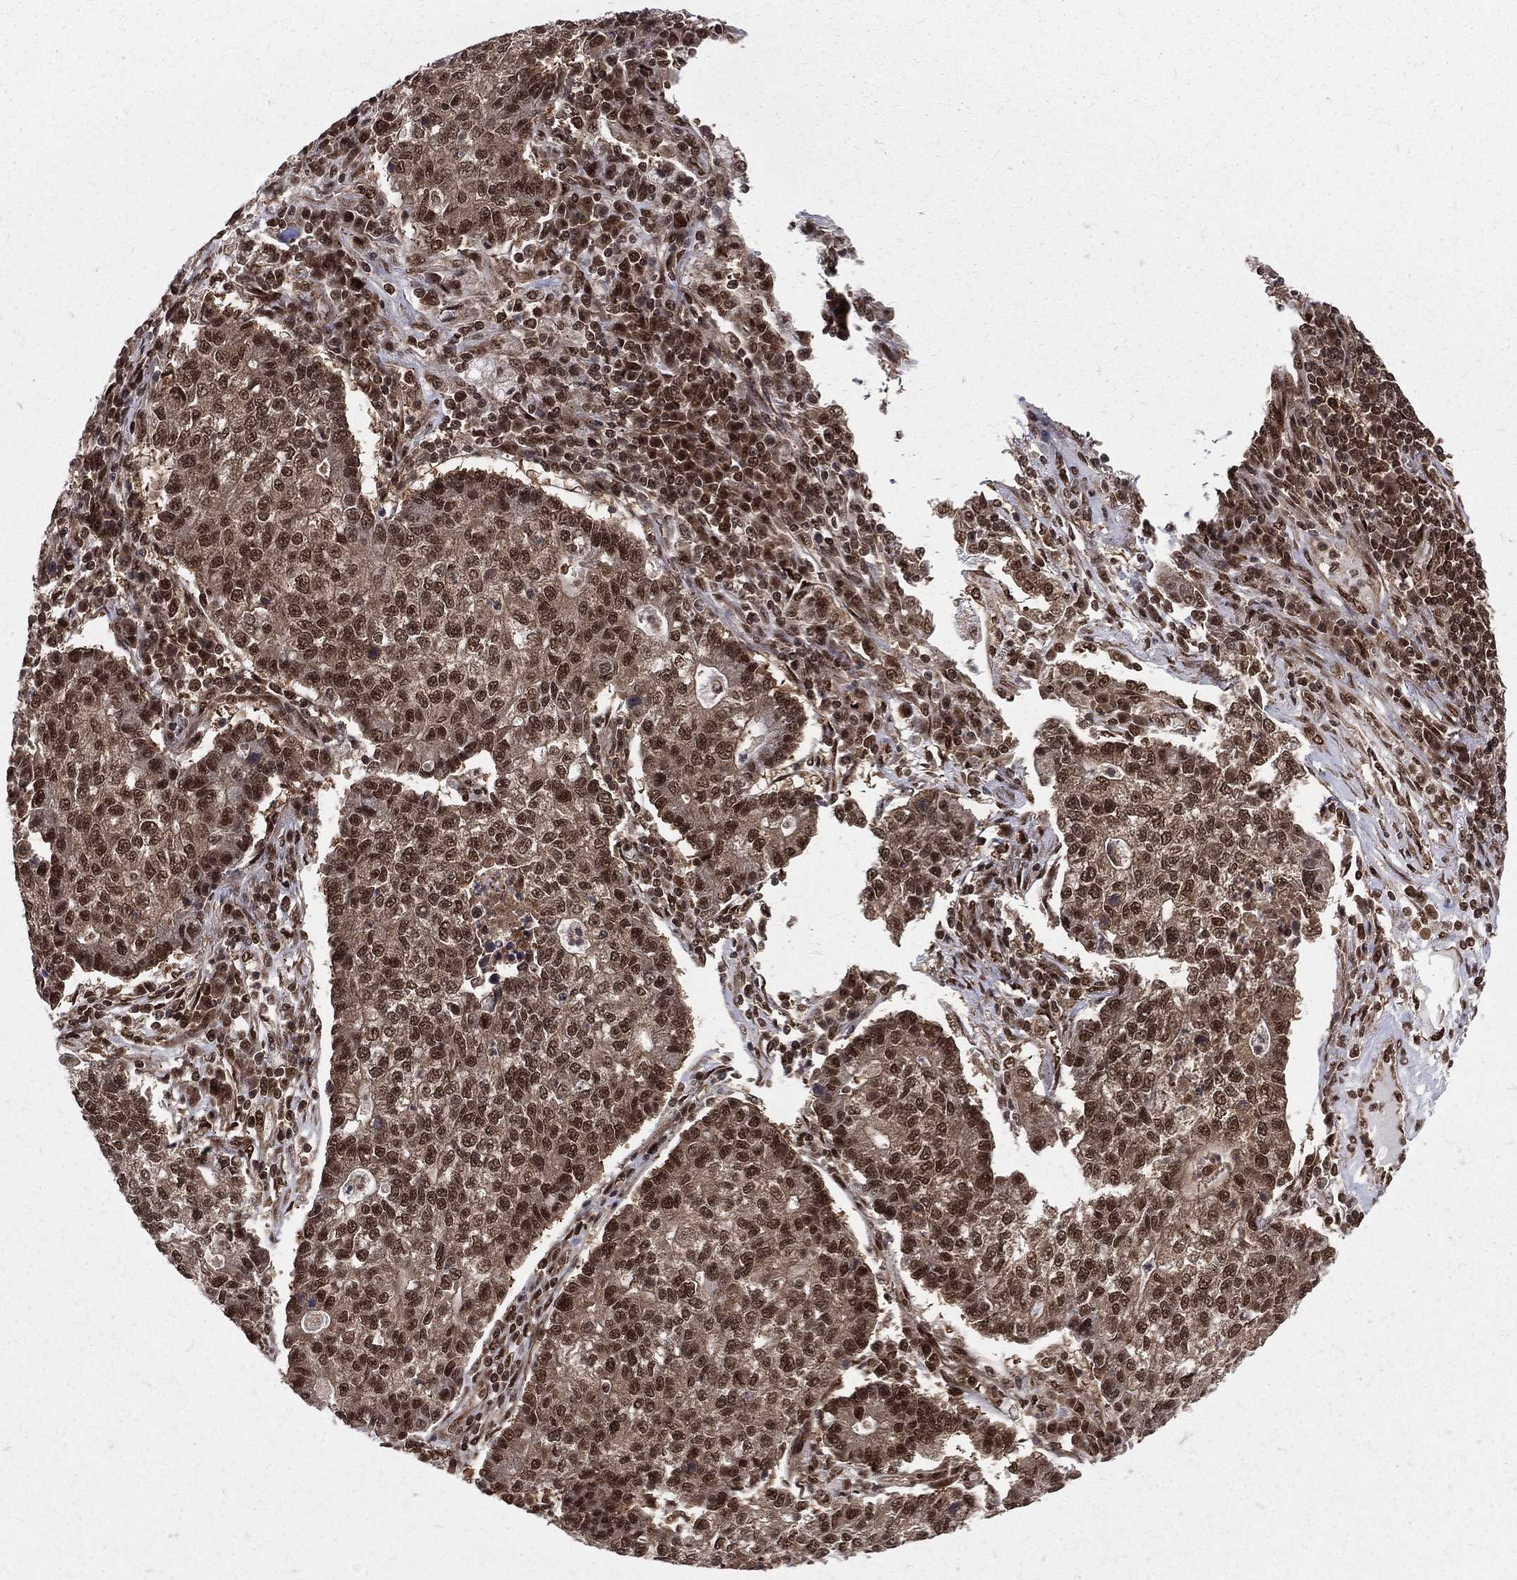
{"staining": {"intensity": "moderate", "quantity": ">75%", "location": "cytoplasmic/membranous,nuclear"}, "tissue": "lung cancer", "cell_type": "Tumor cells", "image_type": "cancer", "snomed": [{"axis": "morphology", "description": "Adenocarcinoma, NOS"}, {"axis": "topography", "description": "Lung"}], "caption": "Lung adenocarcinoma stained for a protein (brown) reveals moderate cytoplasmic/membranous and nuclear positive expression in approximately >75% of tumor cells.", "gene": "COPS4", "patient": {"sex": "male", "age": 57}}